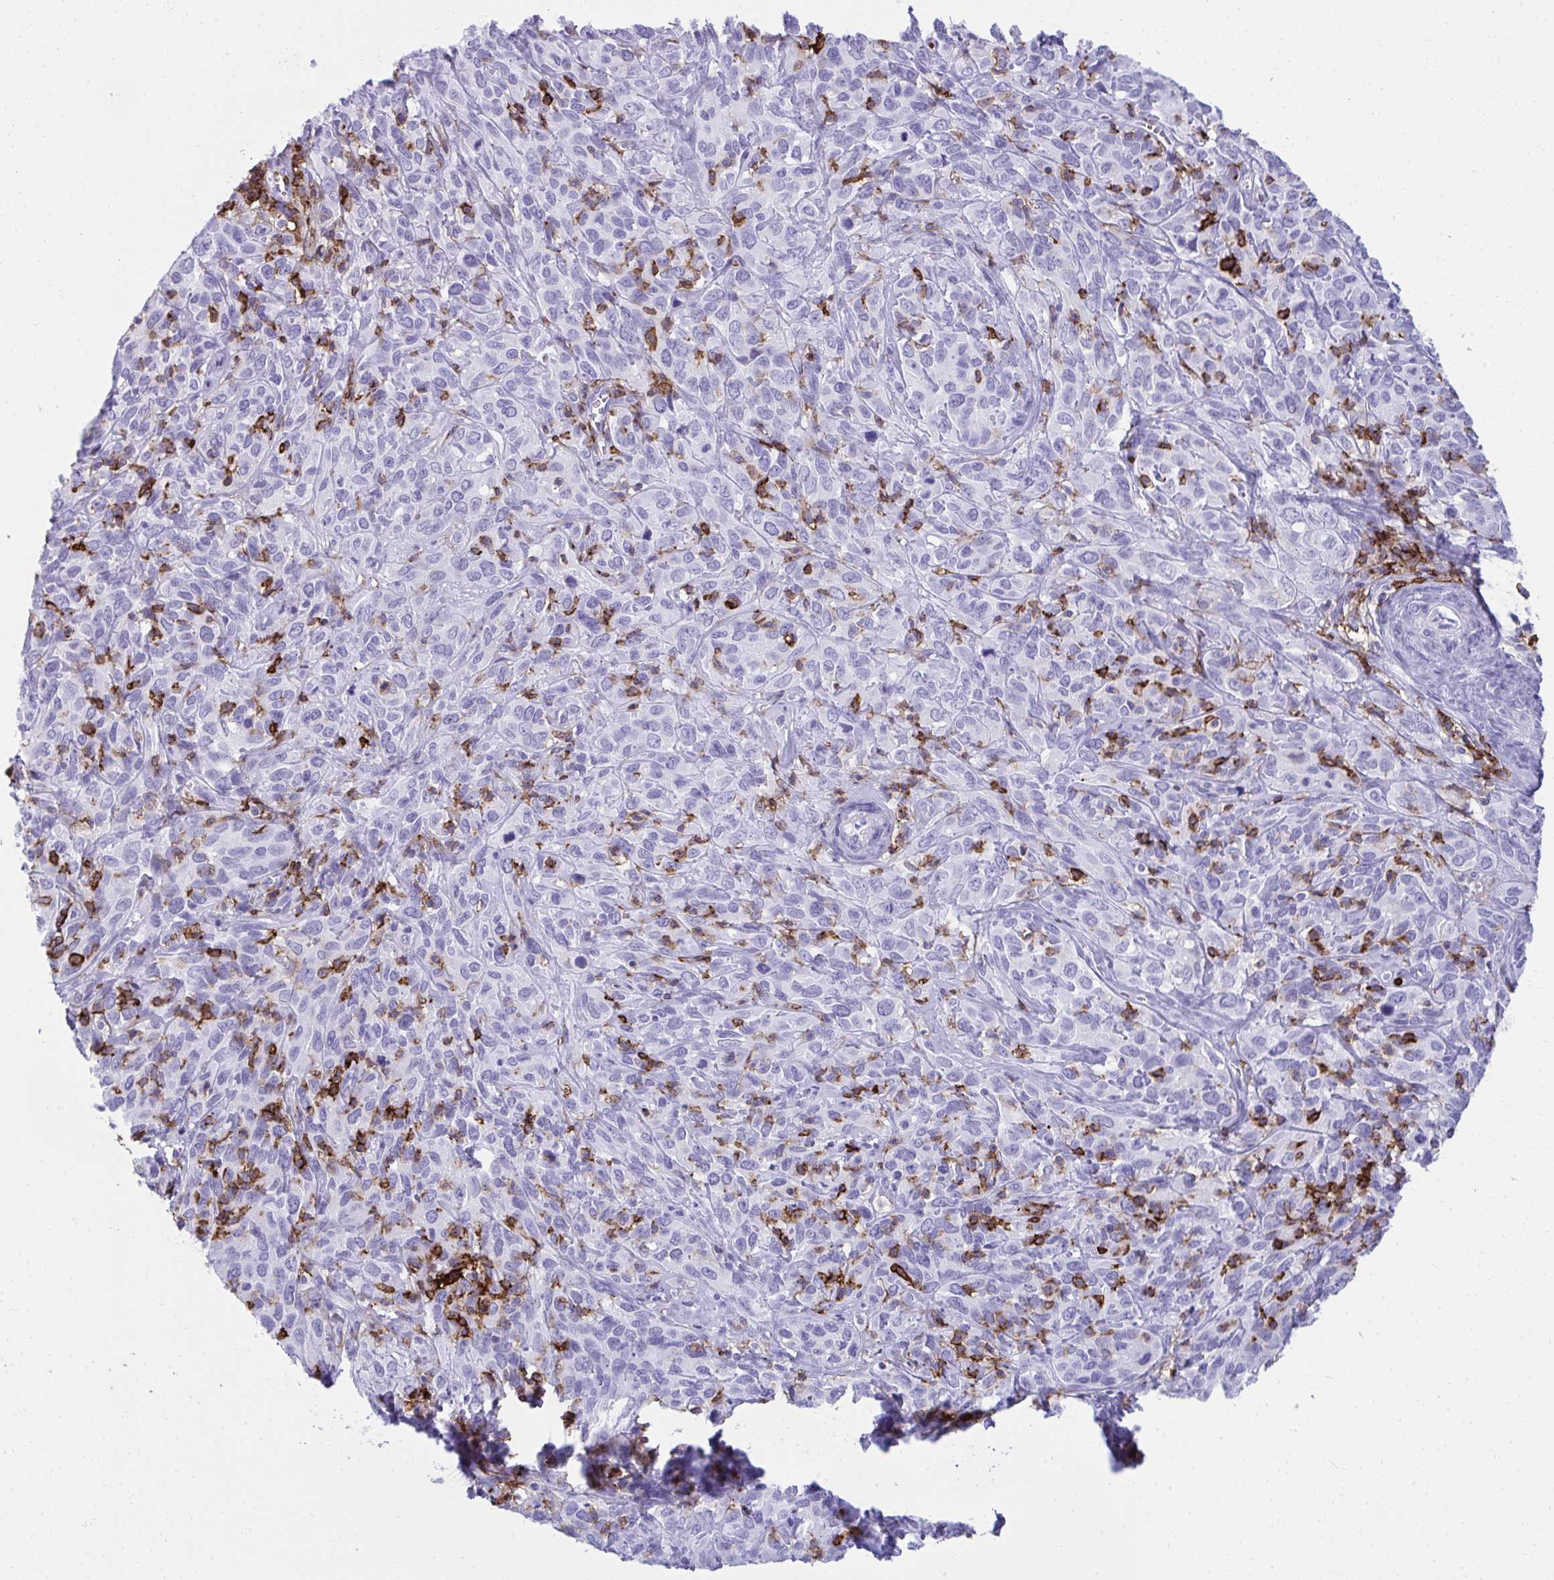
{"staining": {"intensity": "negative", "quantity": "none", "location": "none"}, "tissue": "cervical cancer", "cell_type": "Tumor cells", "image_type": "cancer", "snomed": [{"axis": "morphology", "description": "Normal tissue, NOS"}, {"axis": "morphology", "description": "Squamous cell carcinoma, NOS"}, {"axis": "topography", "description": "Cervix"}], "caption": "Immunohistochemistry photomicrograph of cervical squamous cell carcinoma stained for a protein (brown), which reveals no staining in tumor cells. The staining is performed using DAB (3,3'-diaminobenzidine) brown chromogen with nuclei counter-stained in using hematoxylin.", "gene": "SPN", "patient": {"sex": "female", "age": 51}}